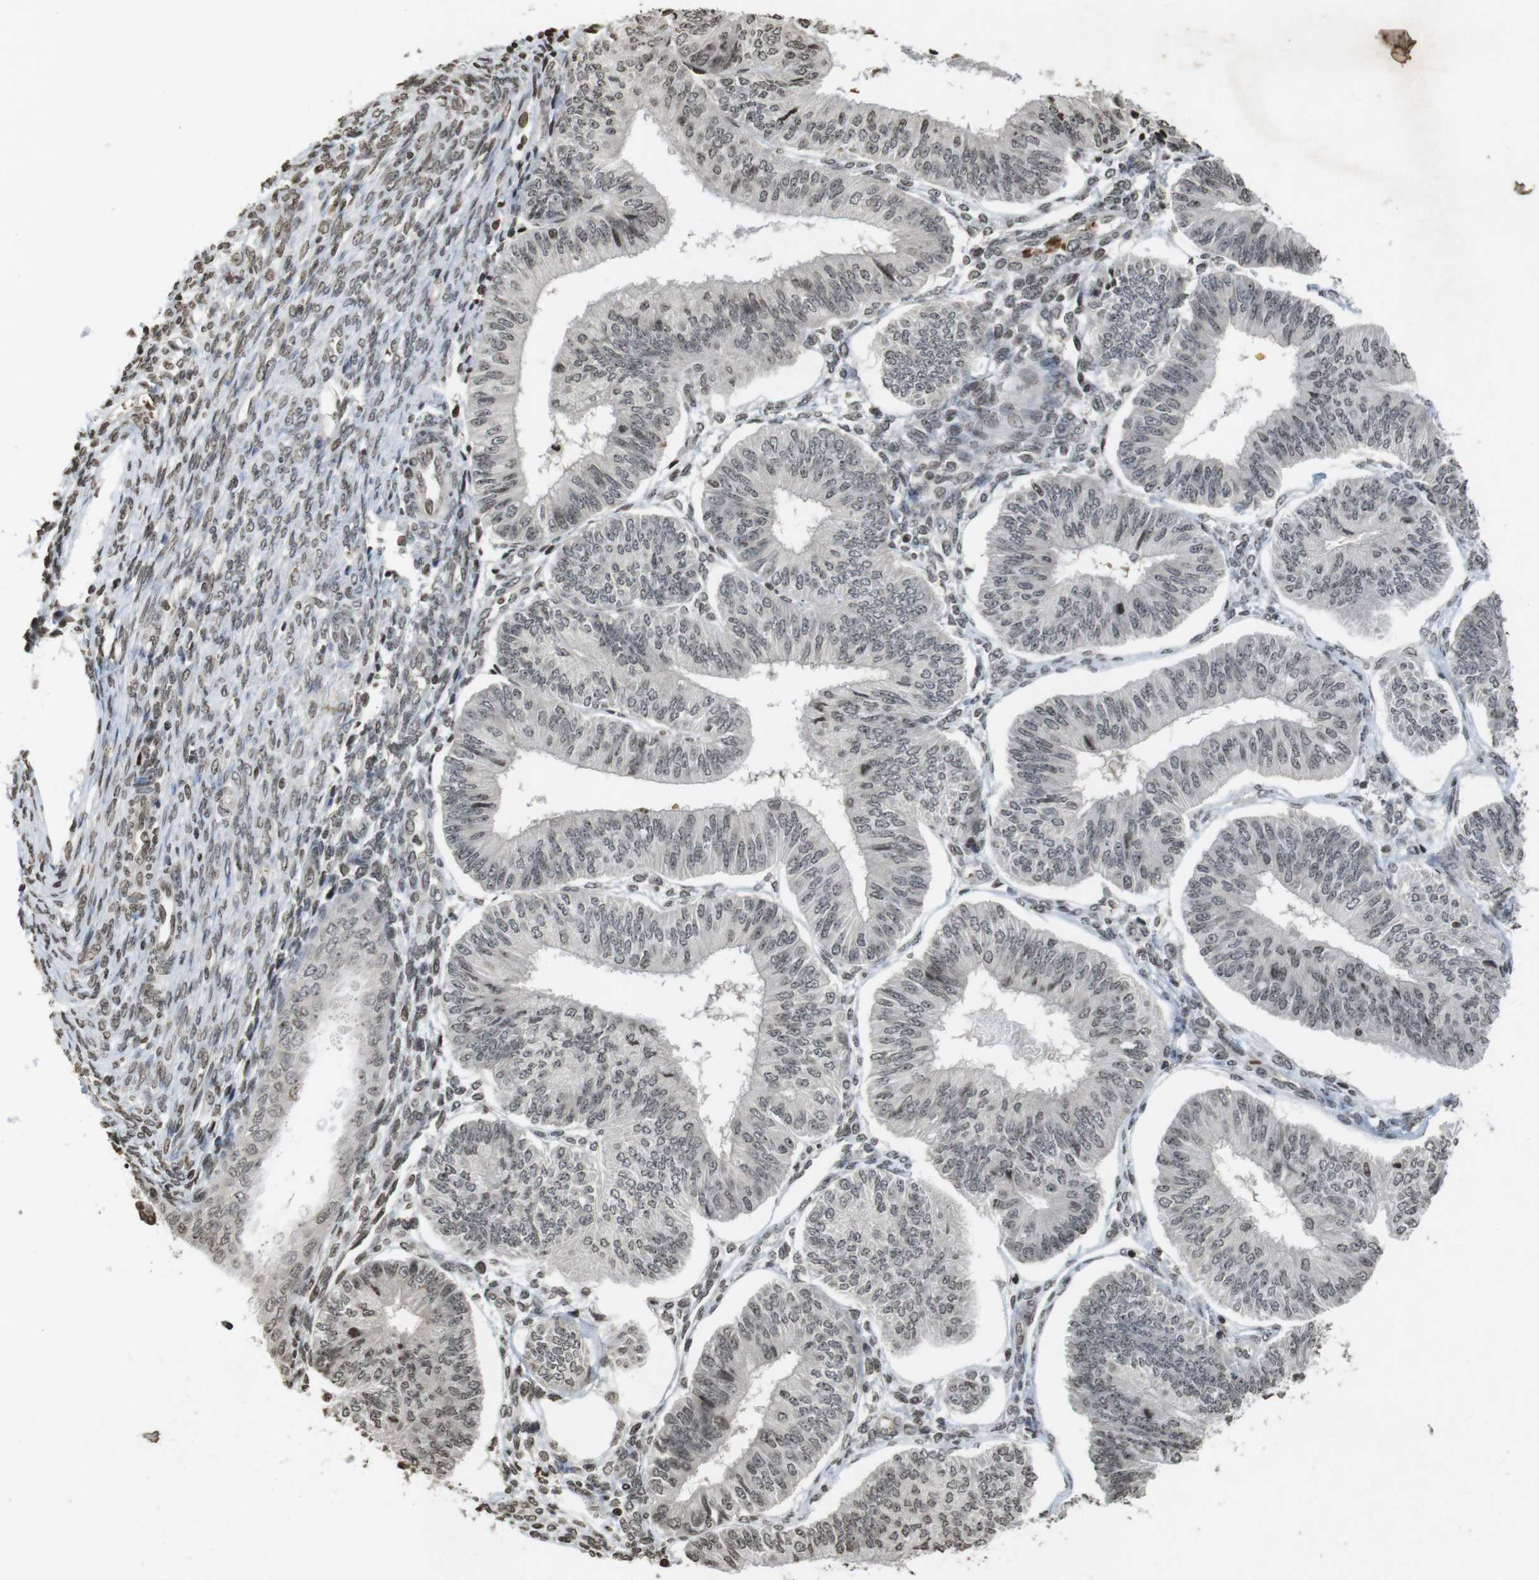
{"staining": {"intensity": "weak", "quantity": "<25%", "location": "nuclear"}, "tissue": "endometrial cancer", "cell_type": "Tumor cells", "image_type": "cancer", "snomed": [{"axis": "morphology", "description": "Adenocarcinoma, NOS"}, {"axis": "topography", "description": "Endometrium"}], "caption": "The immunohistochemistry (IHC) micrograph has no significant staining in tumor cells of endometrial cancer (adenocarcinoma) tissue.", "gene": "FOXA3", "patient": {"sex": "female", "age": 58}}